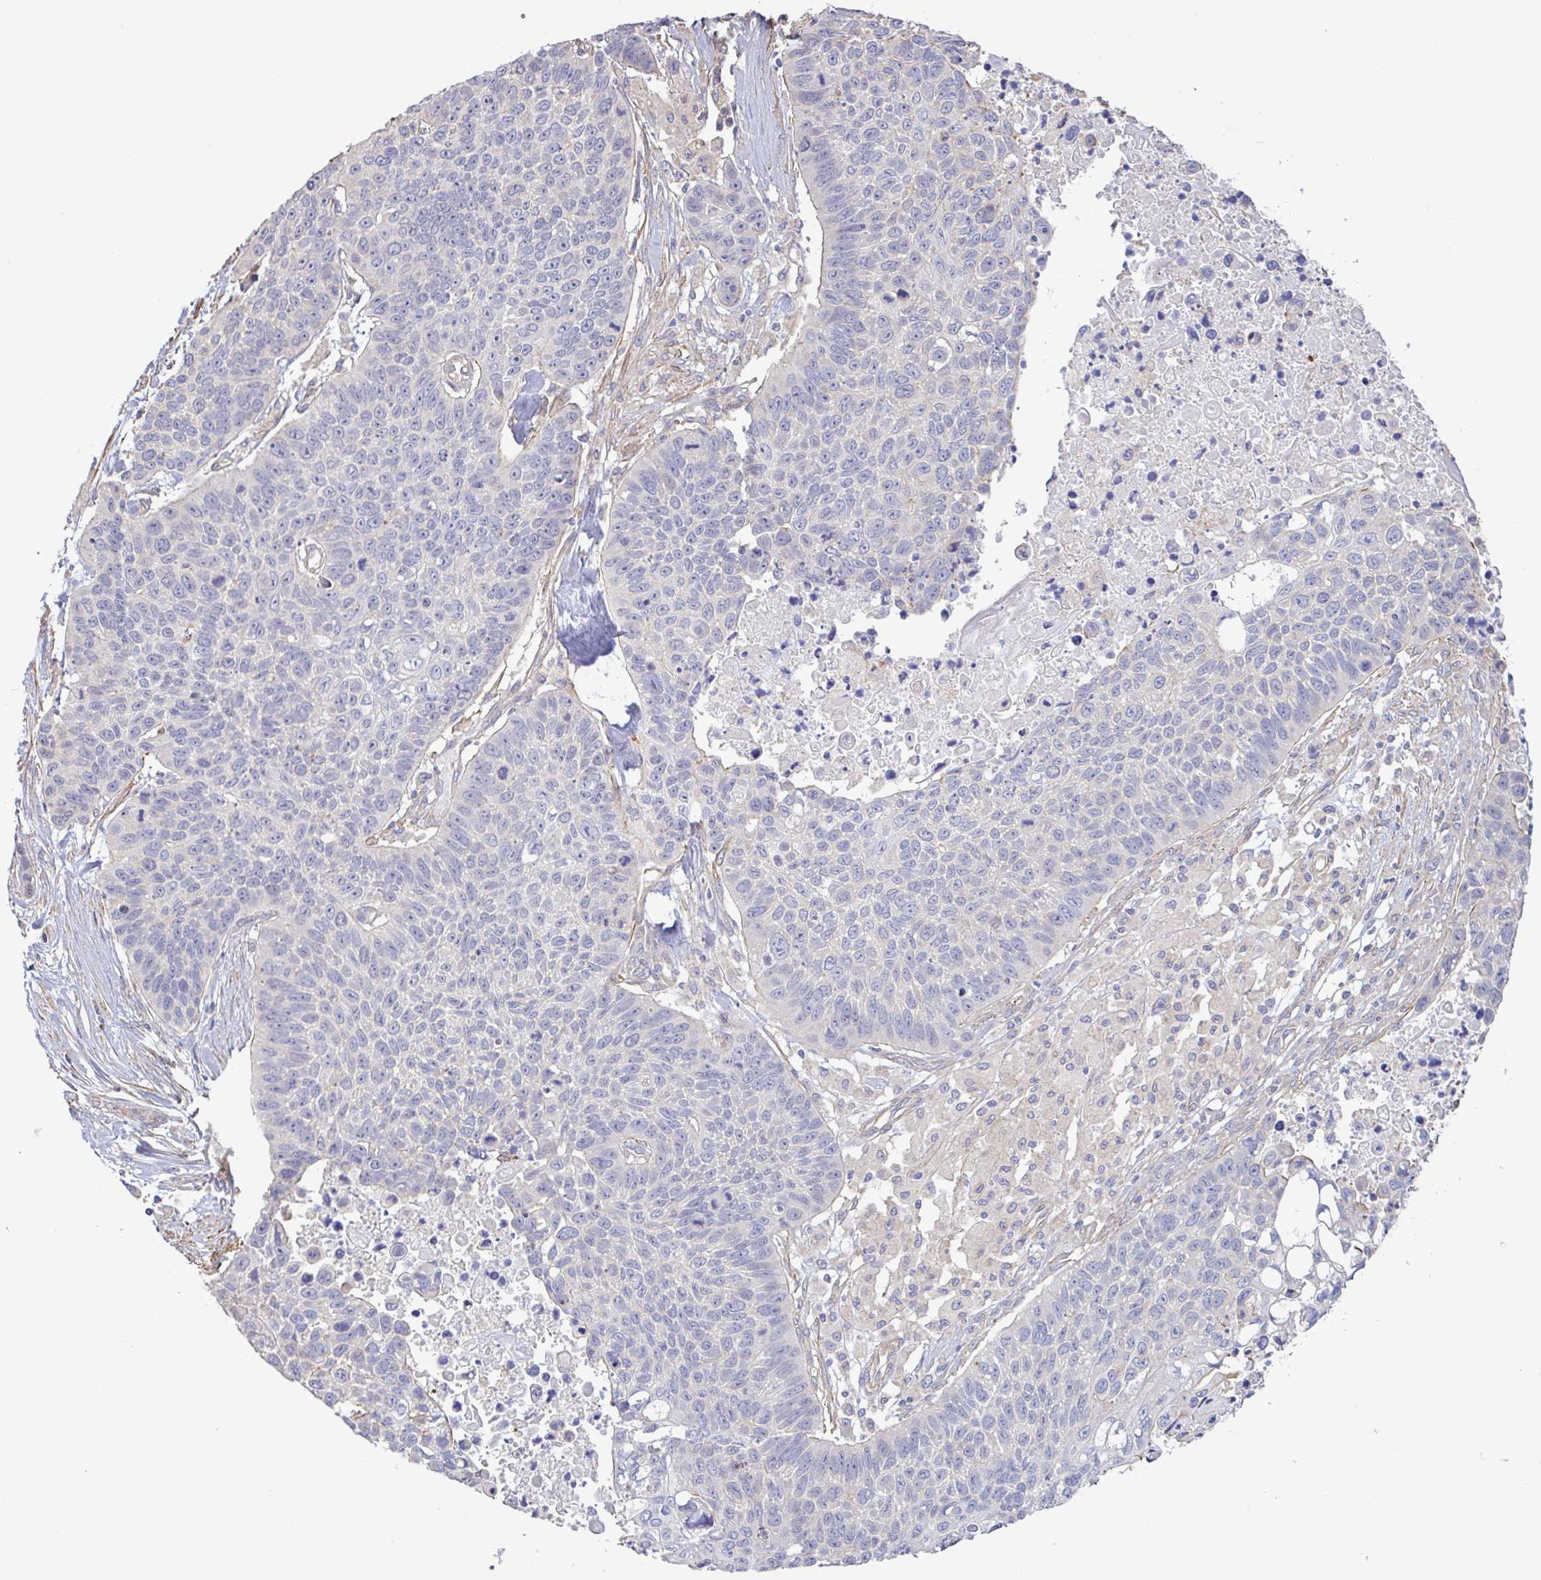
{"staining": {"intensity": "negative", "quantity": "none", "location": "none"}, "tissue": "lung cancer", "cell_type": "Tumor cells", "image_type": "cancer", "snomed": [{"axis": "morphology", "description": "Squamous cell carcinoma, NOS"}, {"axis": "topography", "description": "Lung"}], "caption": "Tumor cells are negative for protein expression in human lung cancer (squamous cell carcinoma). The staining was performed using DAB (3,3'-diaminobenzidine) to visualize the protein expression in brown, while the nuclei were stained in blue with hematoxylin (Magnification: 20x).", "gene": "PLCD4", "patient": {"sex": "male", "age": 62}}